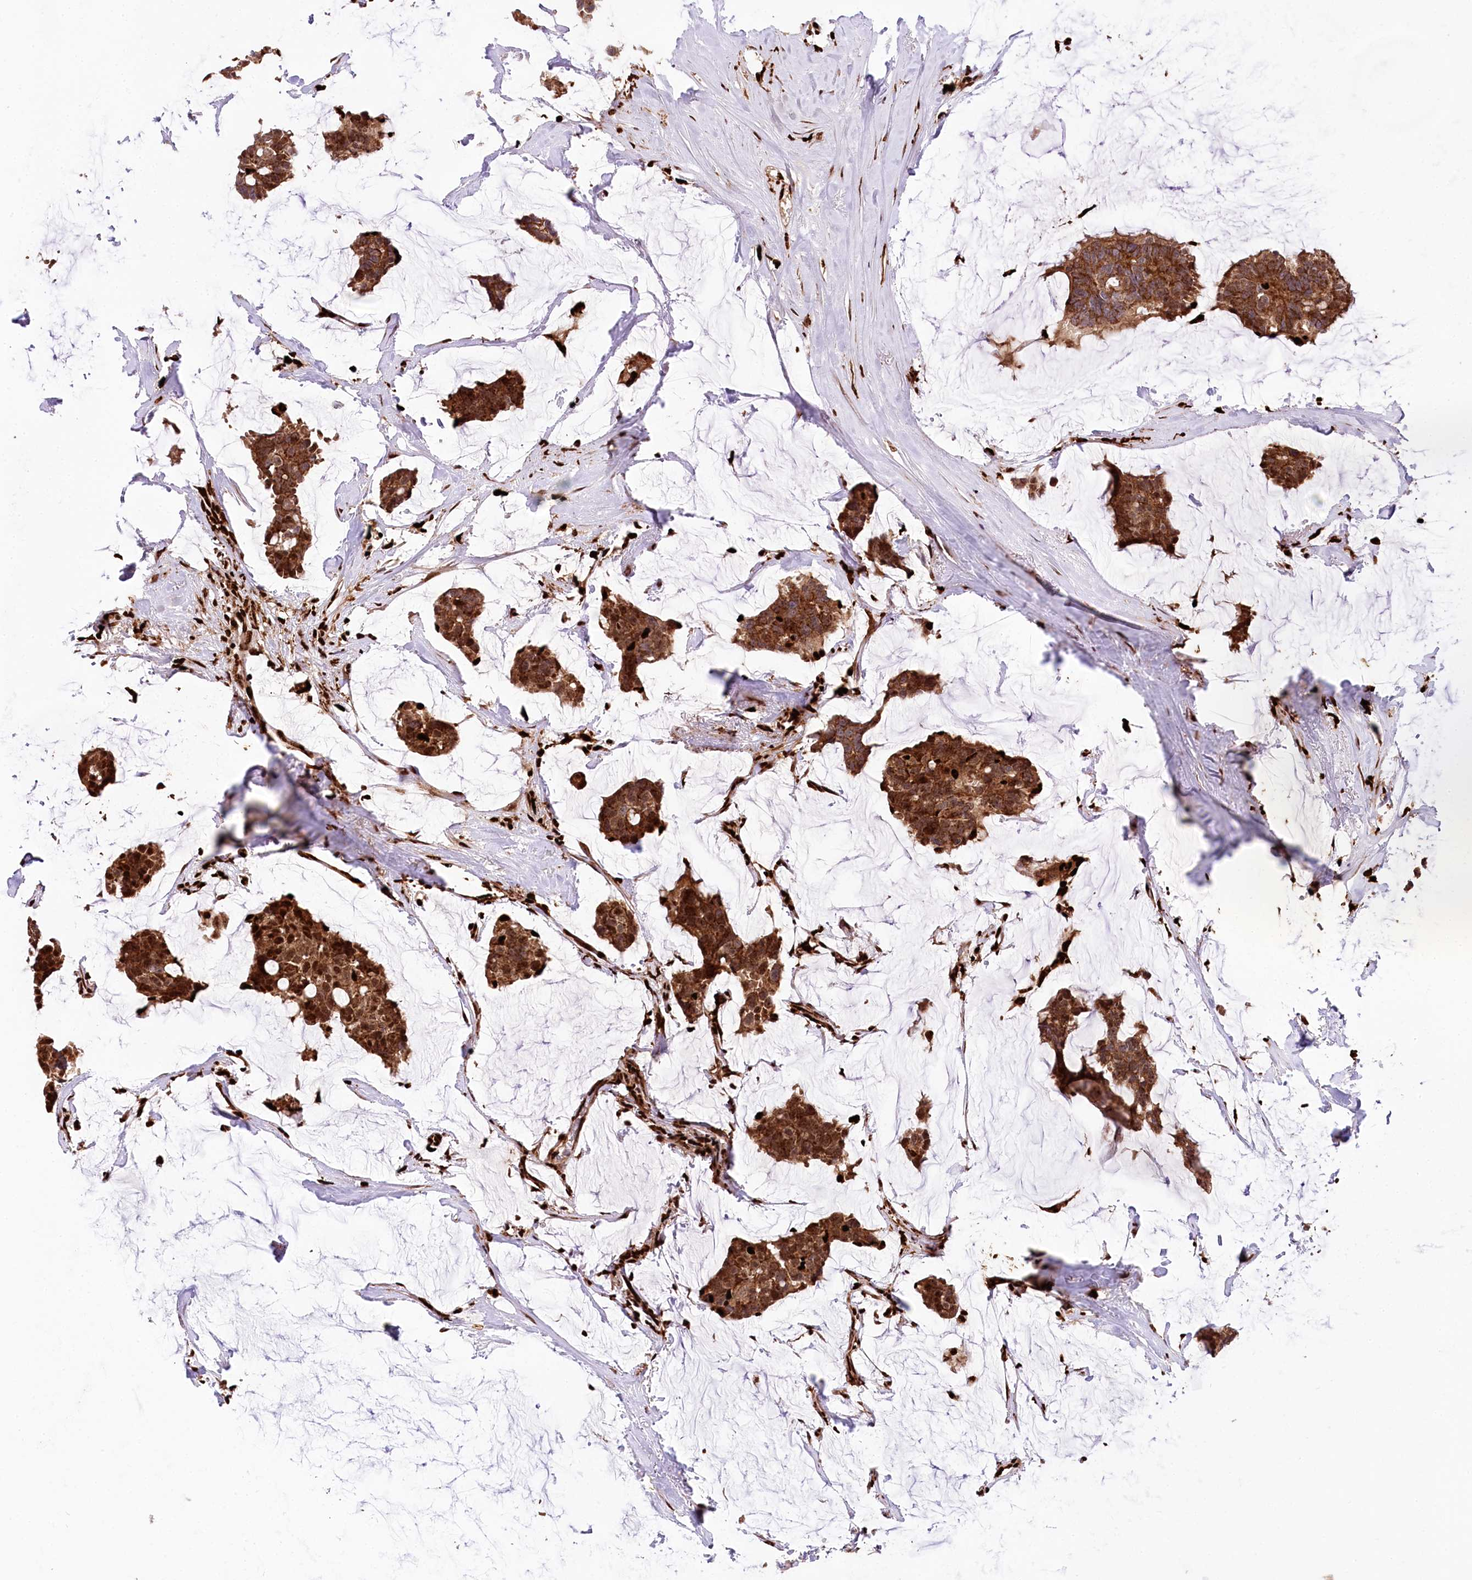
{"staining": {"intensity": "strong", "quantity": ">75%", "location": "cytoplasmic/membranous,nuclear"}, "tissue": "breast cancer", "cell_type": "Tumor cells", "image_type": "cancer", "snomed": [{"axis": "morphology", "description": "Duct carcinoma"}, {"axis": "topography", "description": "Breast"}], "caption": "Strong cytoplasmic/membranous and nuclear positivity for a protein is seen in approximately >75% of tumor cells of breast invasive ductal carcinoma using IHC.", "gene": "FIGN", "patient": {"sex": "female", "age": 93}}